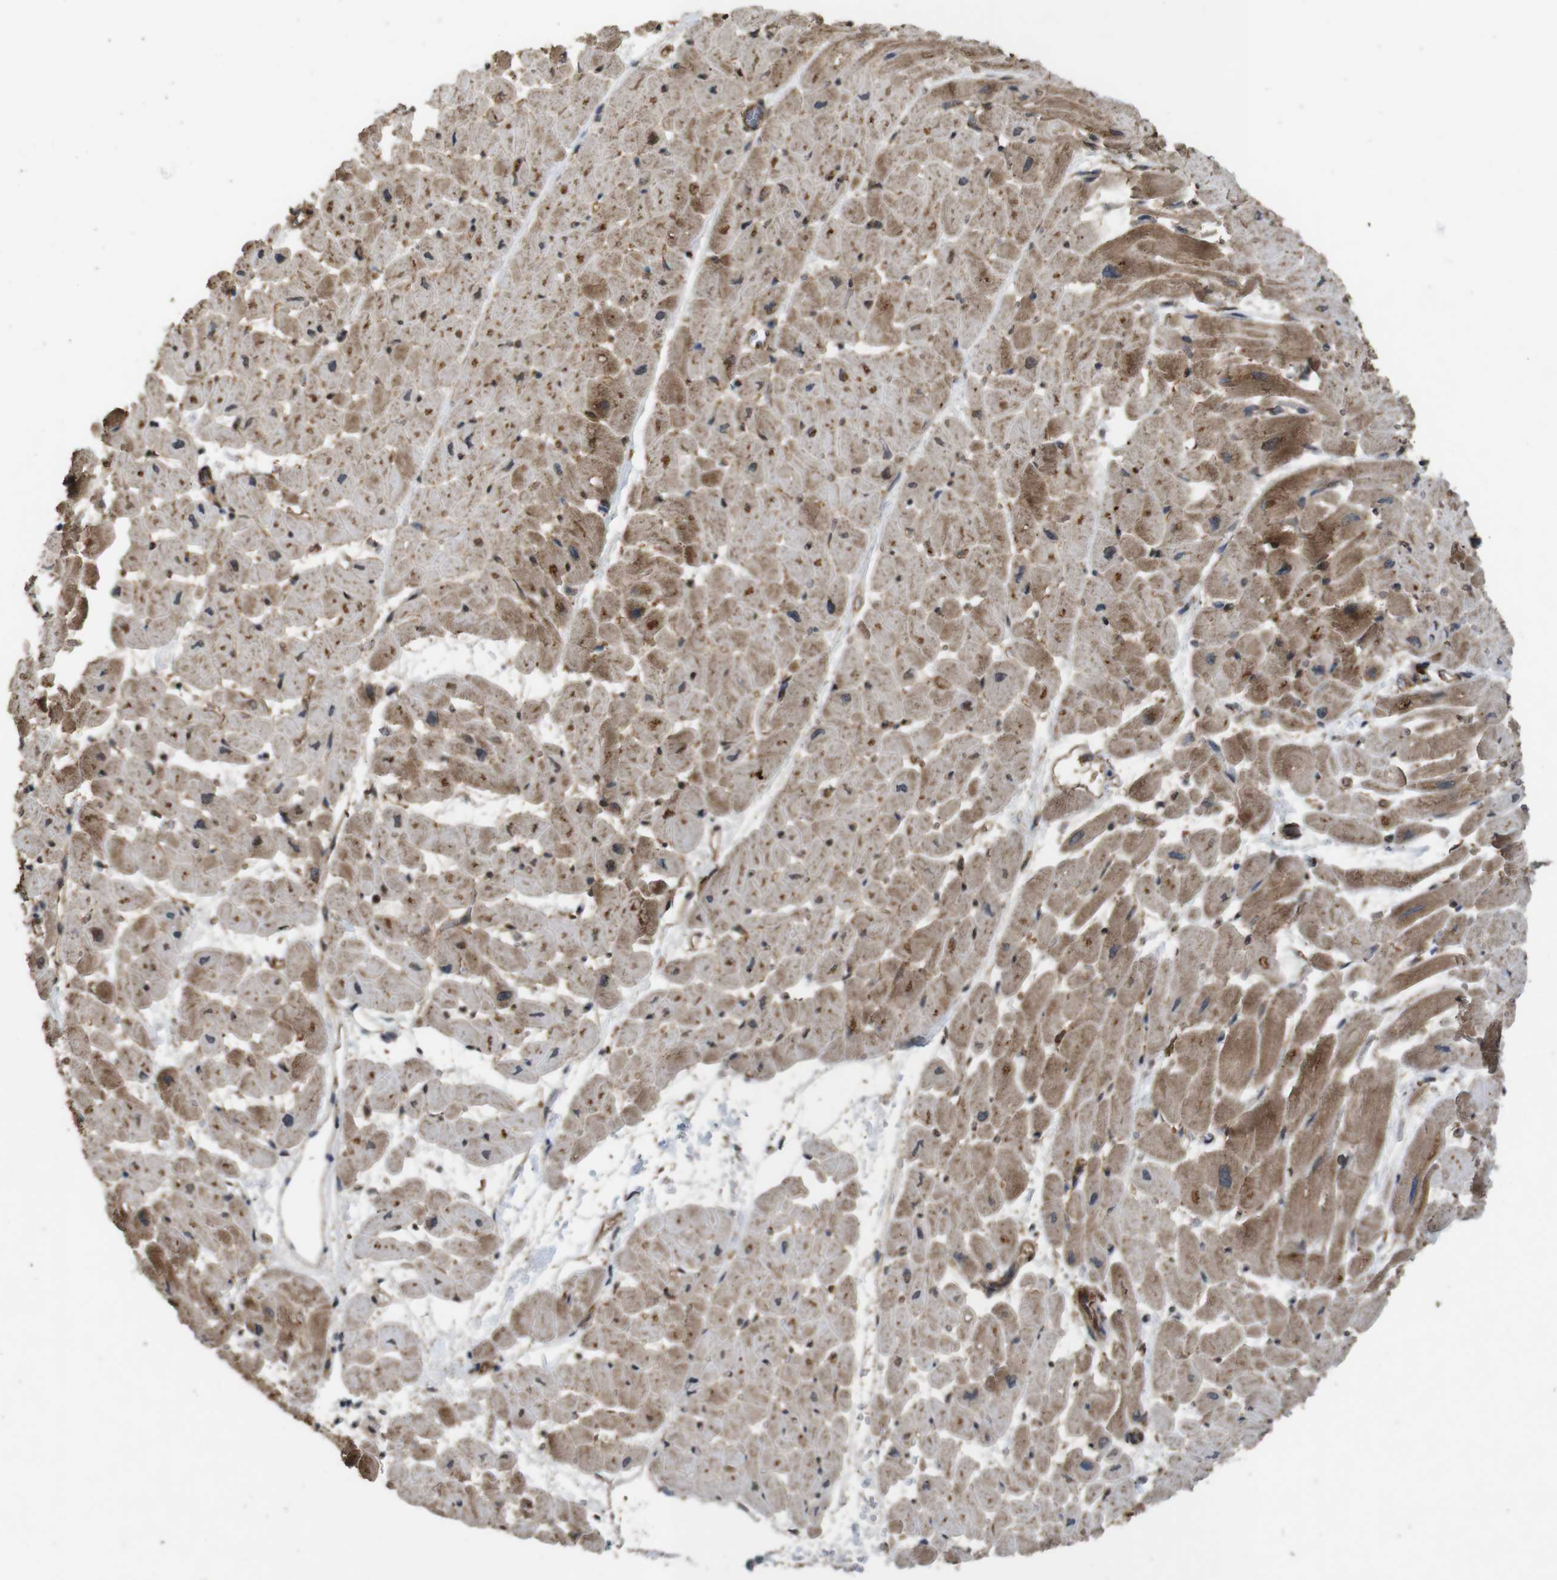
{"staining": {"intensity": "moderate", "quantity": ">75%", "location": "cytoplasmic/membranous"}, "tissue": "heart muscle", "cell_type": "Cardiomyocytes", "image_type": "normal", "snomed": [{"axis": "morphology", "description": "Normal tissue, NOS"}, {"axis": "topography", "description": "Heart"}], "caption": "Immunohistochemical staining of benign heart muscle displays medium levels of moderate cytoplasmic/membranous positivity in about >75% of cardiomyocytes.", "gene": "BAG4", "patient": {"sex": "male", "age": 45}}